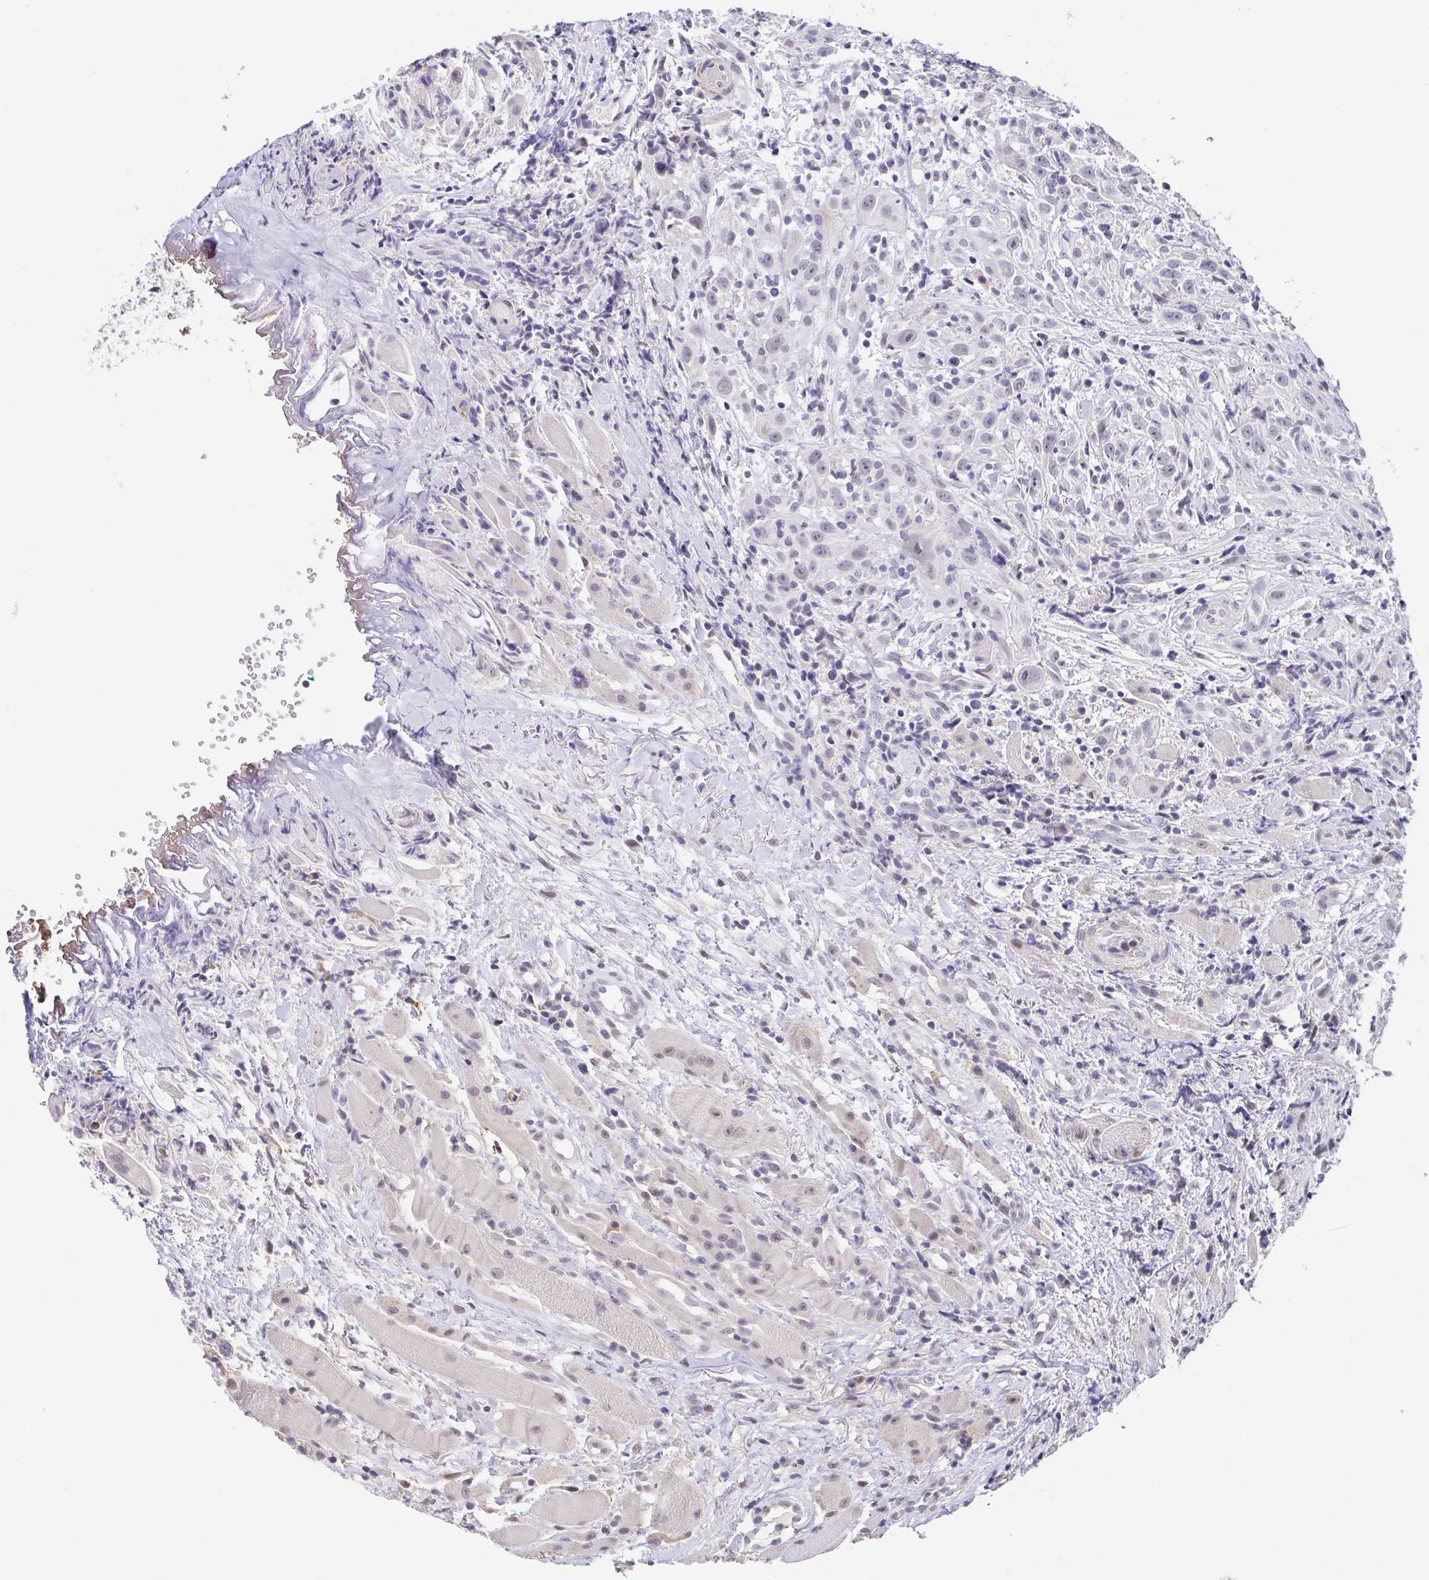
{"staining": {"intensity": "weak", "quantity": "25%-75%", "location": "nuclear"}, "tissue": "head and neck cancer", "cell_type": "Tumor cells", "image_type": "cancer", "snomed": [{"axis": "morphology", "description": "Squamous cell carcinoma, NOS"}, {"axis": "topography", "description": "Head-Neck"}], "caption": "Squamous cell carcinoma (head and neck) stained with IHC exhibits weak nuclear positivity in approximately 25%-75% of tumor cells.", "gene": "NEFH", "patient": {"sex": "female", "age": 95}}